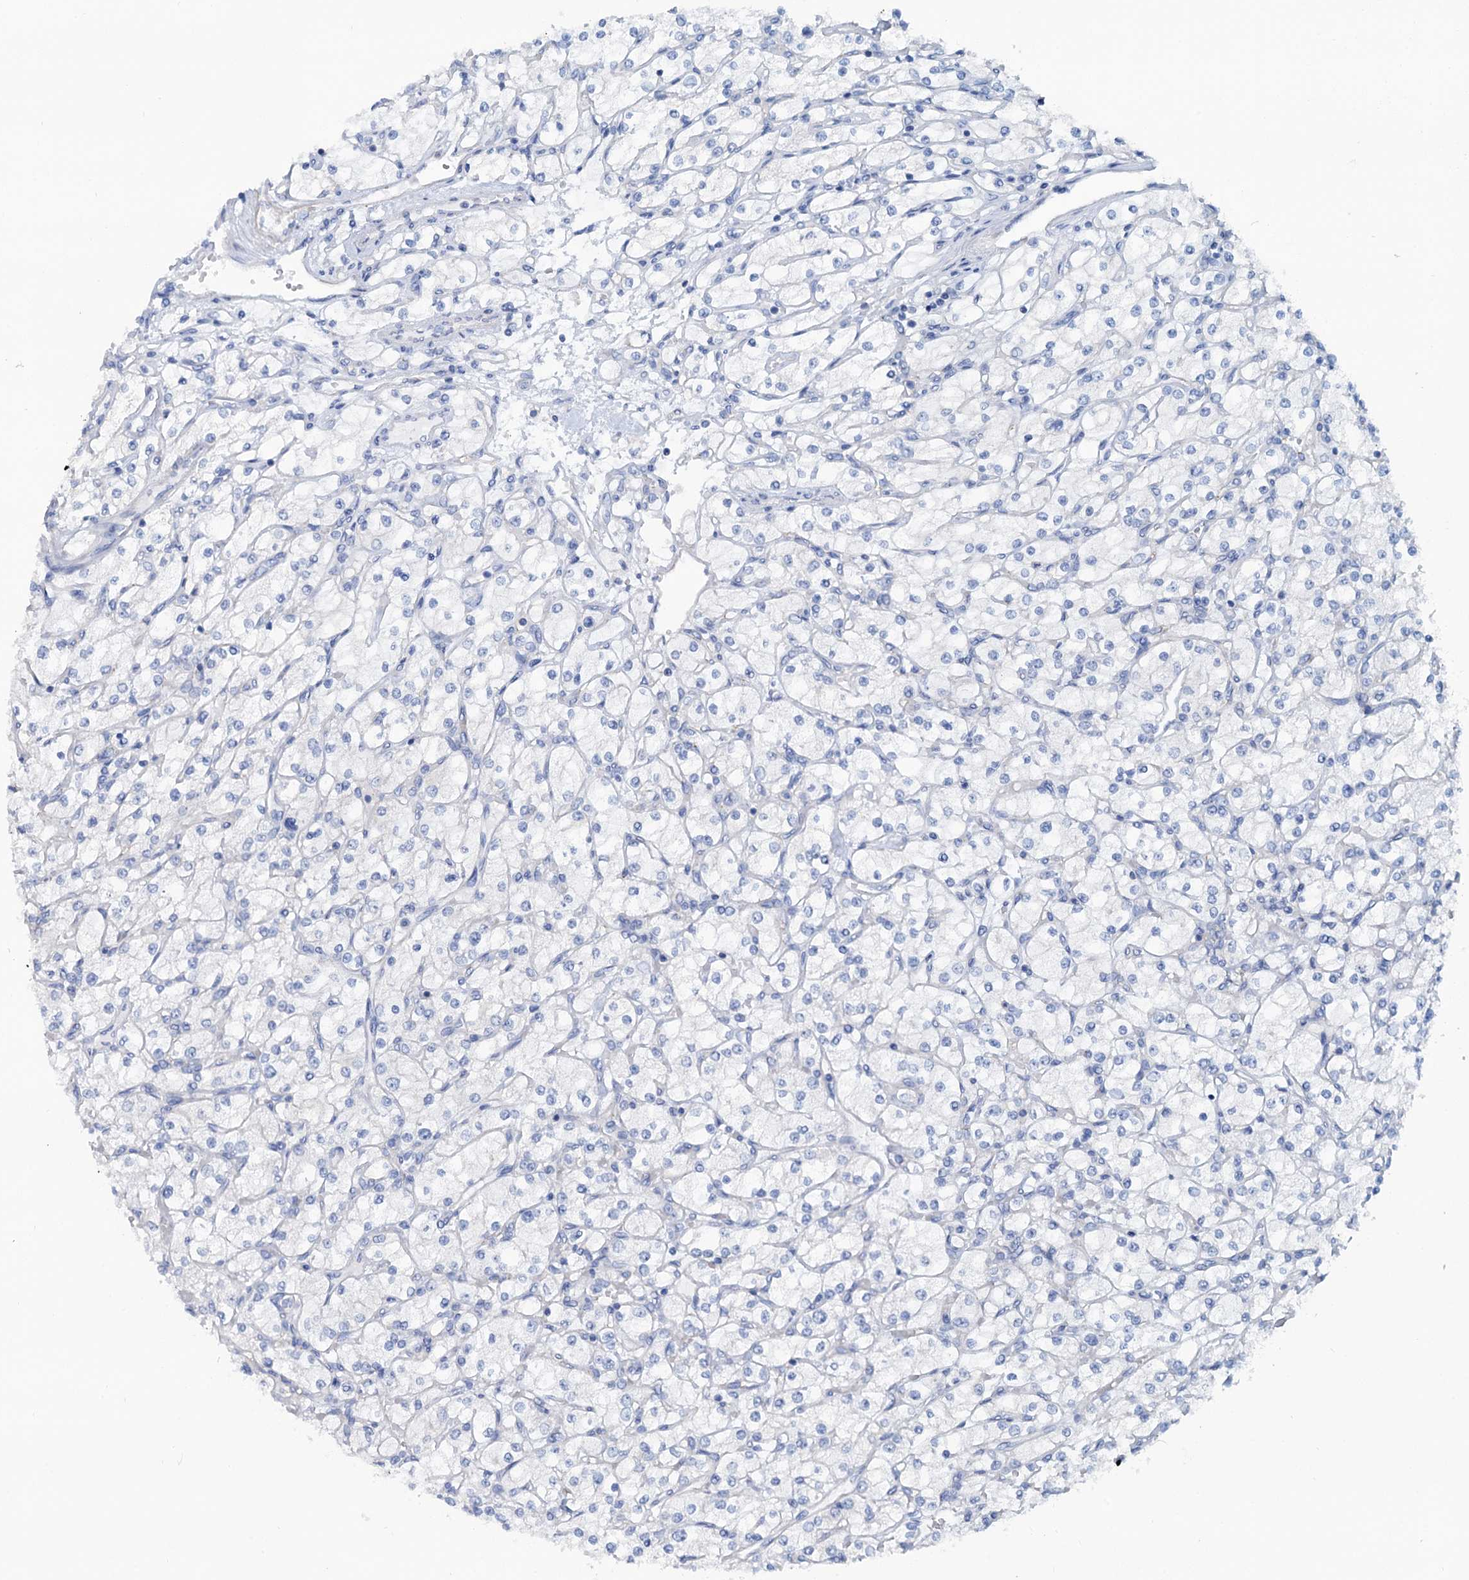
{"staining": {"intensity": "negative", "quantity": "none", "location": "none"}, "tissue": "renal cancer", "cell_type": "Tumor cells", "image_type": "cancer", "snomed": [{"axis": "morphology", "description": "Adenocarcinoma, NOS"}, {"axis": "topography", "description": "Kidney"}], "caption": "High magnification brightfield microscopy of adenocarcinoma (renal) stained with DAB (brown) and counterstained with hematoxylin (blue): tumor cells show no significant staining.", "gene": "SLC1A3", "patient": {"sex": "male", "age": 80}}